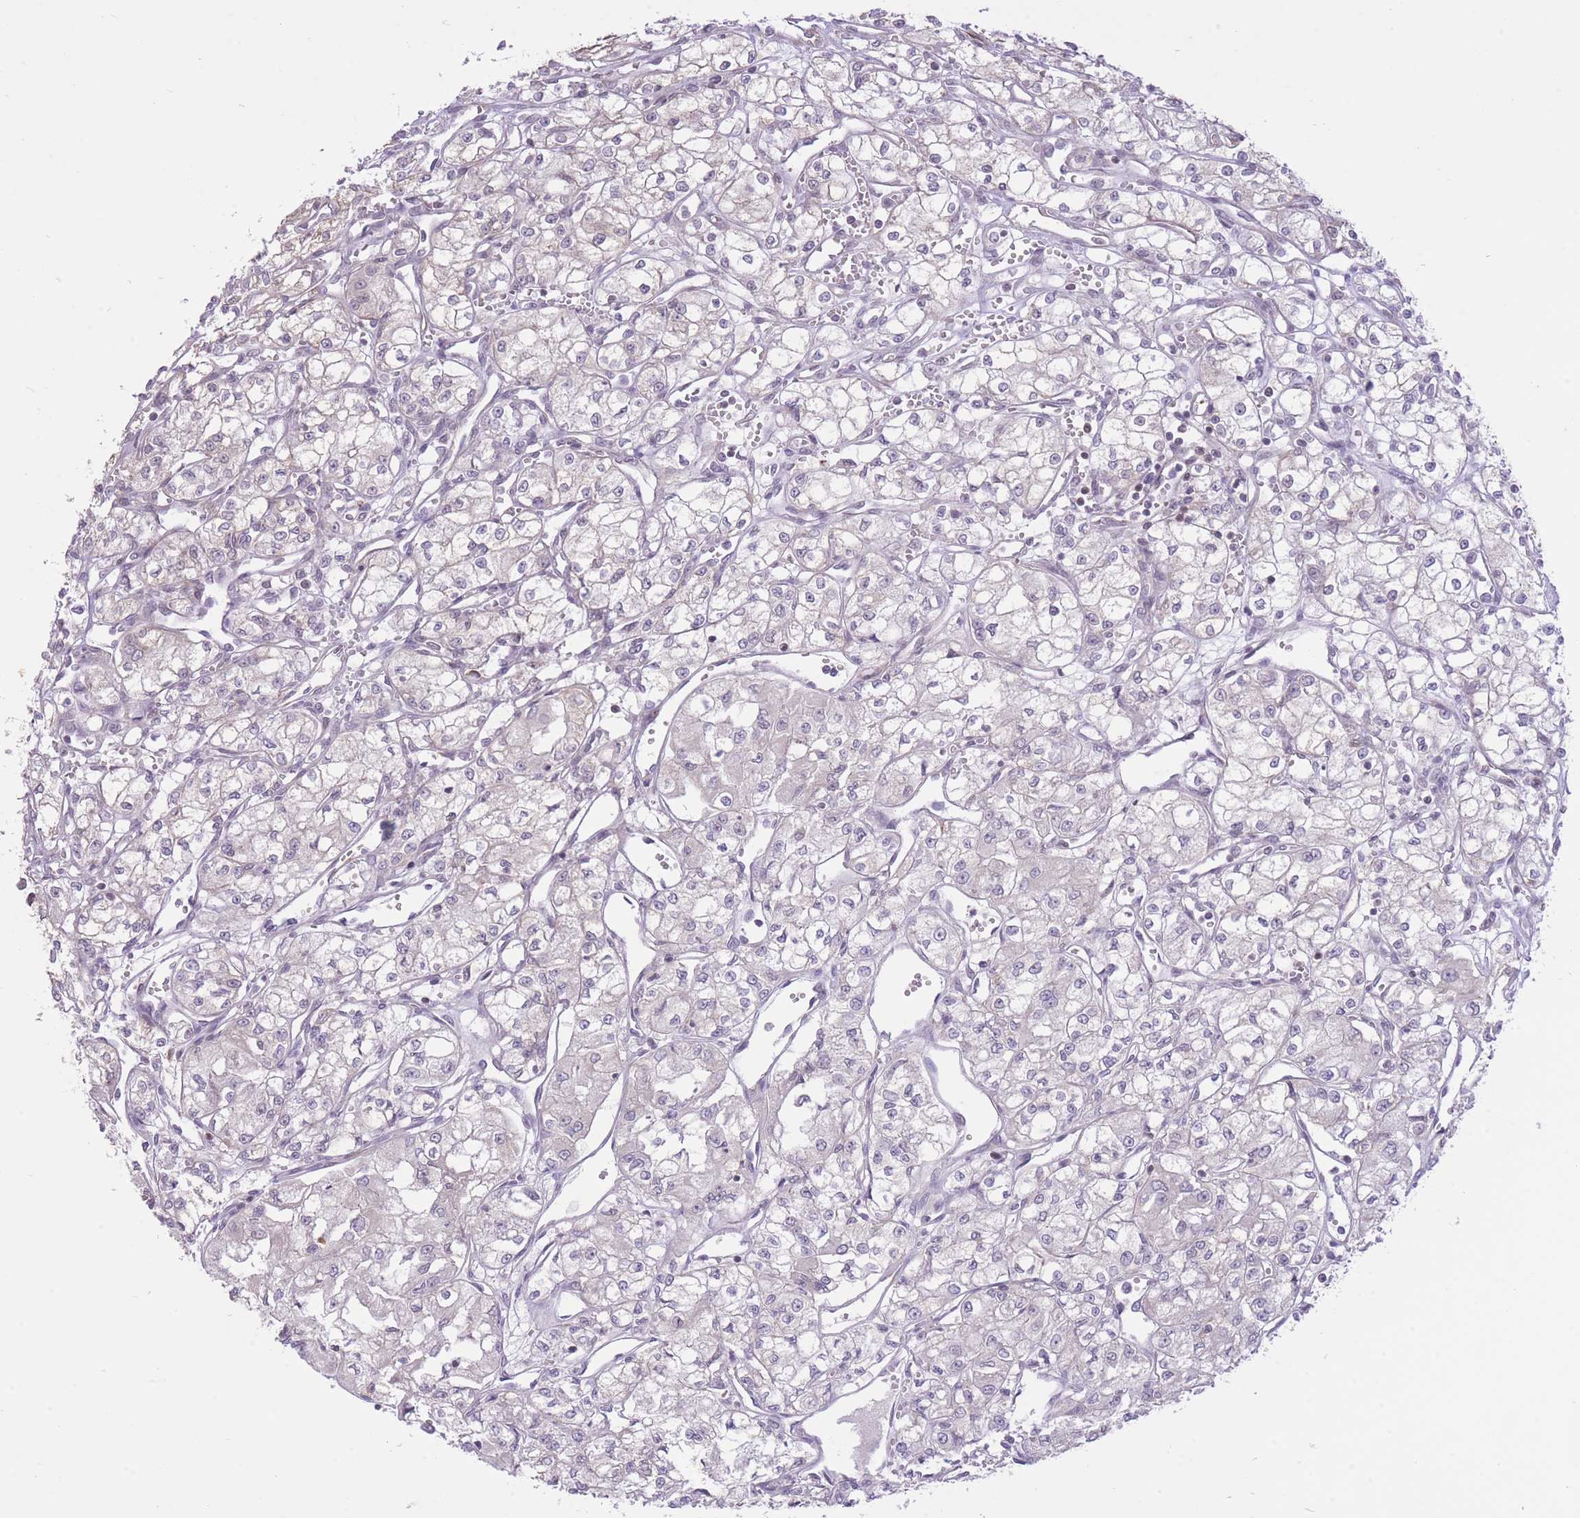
{"staining": {"intensity": "negative", "quantity": "none", "location": "none"}, "tissue": "renal cancer", "cell_type": "Tumor cells", "image_type": "cancer", "snomed": [{"axis": "morphology", "description": "Adenocarcinoma, NOS"}, {"axis": "topography", "description": "Kidney"}], "caption": "IHC micrograph of neoplastic tissue: human renal adenocarcinoma stained with DAB reveals no significant protein positivity in tumor cells.", "gene": "ELL", "patient": {"sex": "male", "age": 59}}